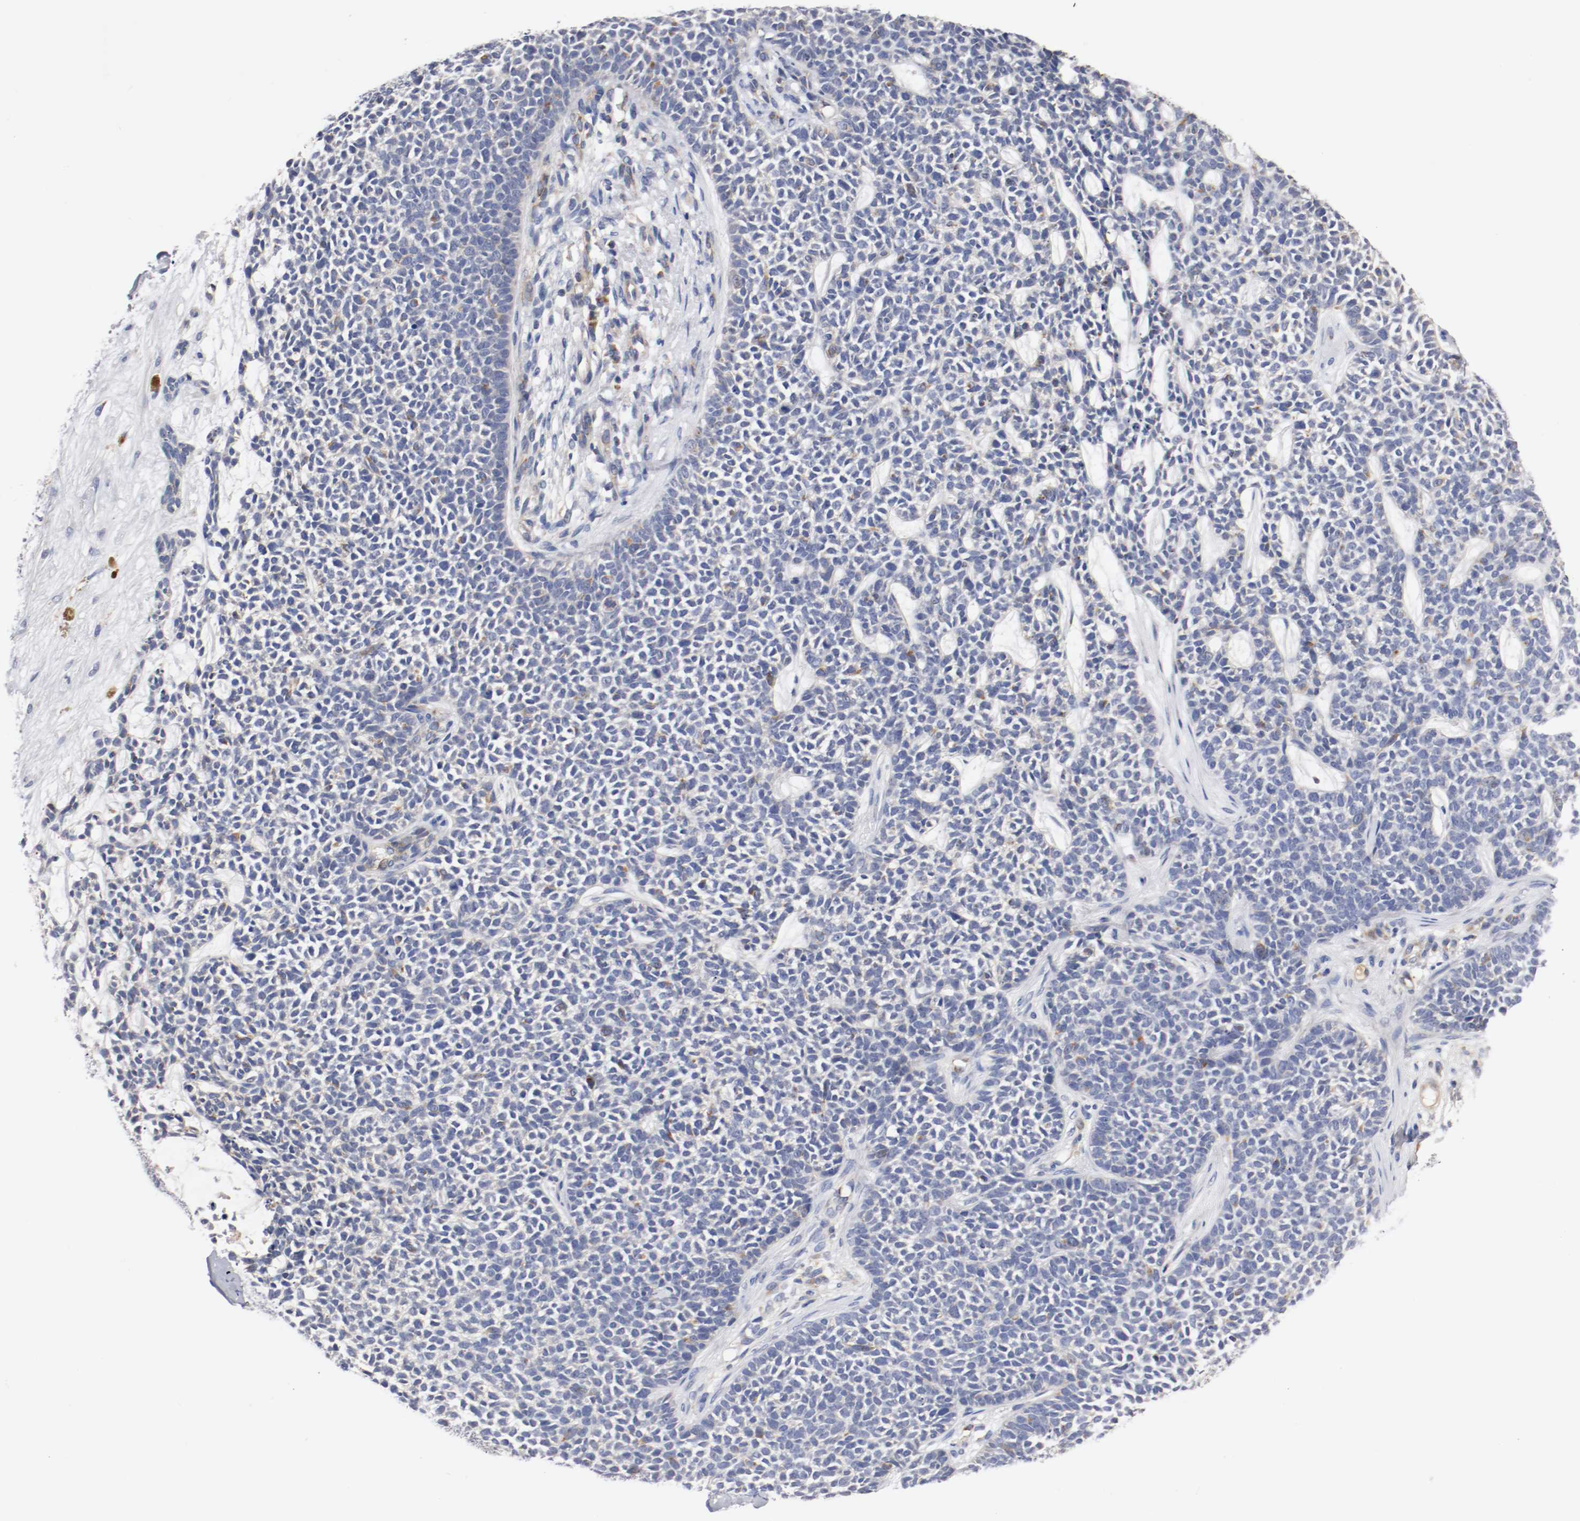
{"staining": {"intensity": "negative", "quantity": "none", "location": "none"}, "tissue": "skin cancer", "cell_type": "Tumor cells", "image_type": "cancer", "snomed": [{"axis": "morphology", "description": "Basal cell carcinoma"}, {"axis": "topography", "description": "Skin"}], "caption": "The image demonstrates no significant positivity in tumor cells of skin cancer (basal cell carcinoma). (Immunohistochemistry (ihc), brightfield microscopy, high magnification).", "gene": "PCSK6", "patient": {"sex": "female", "age": 84}}